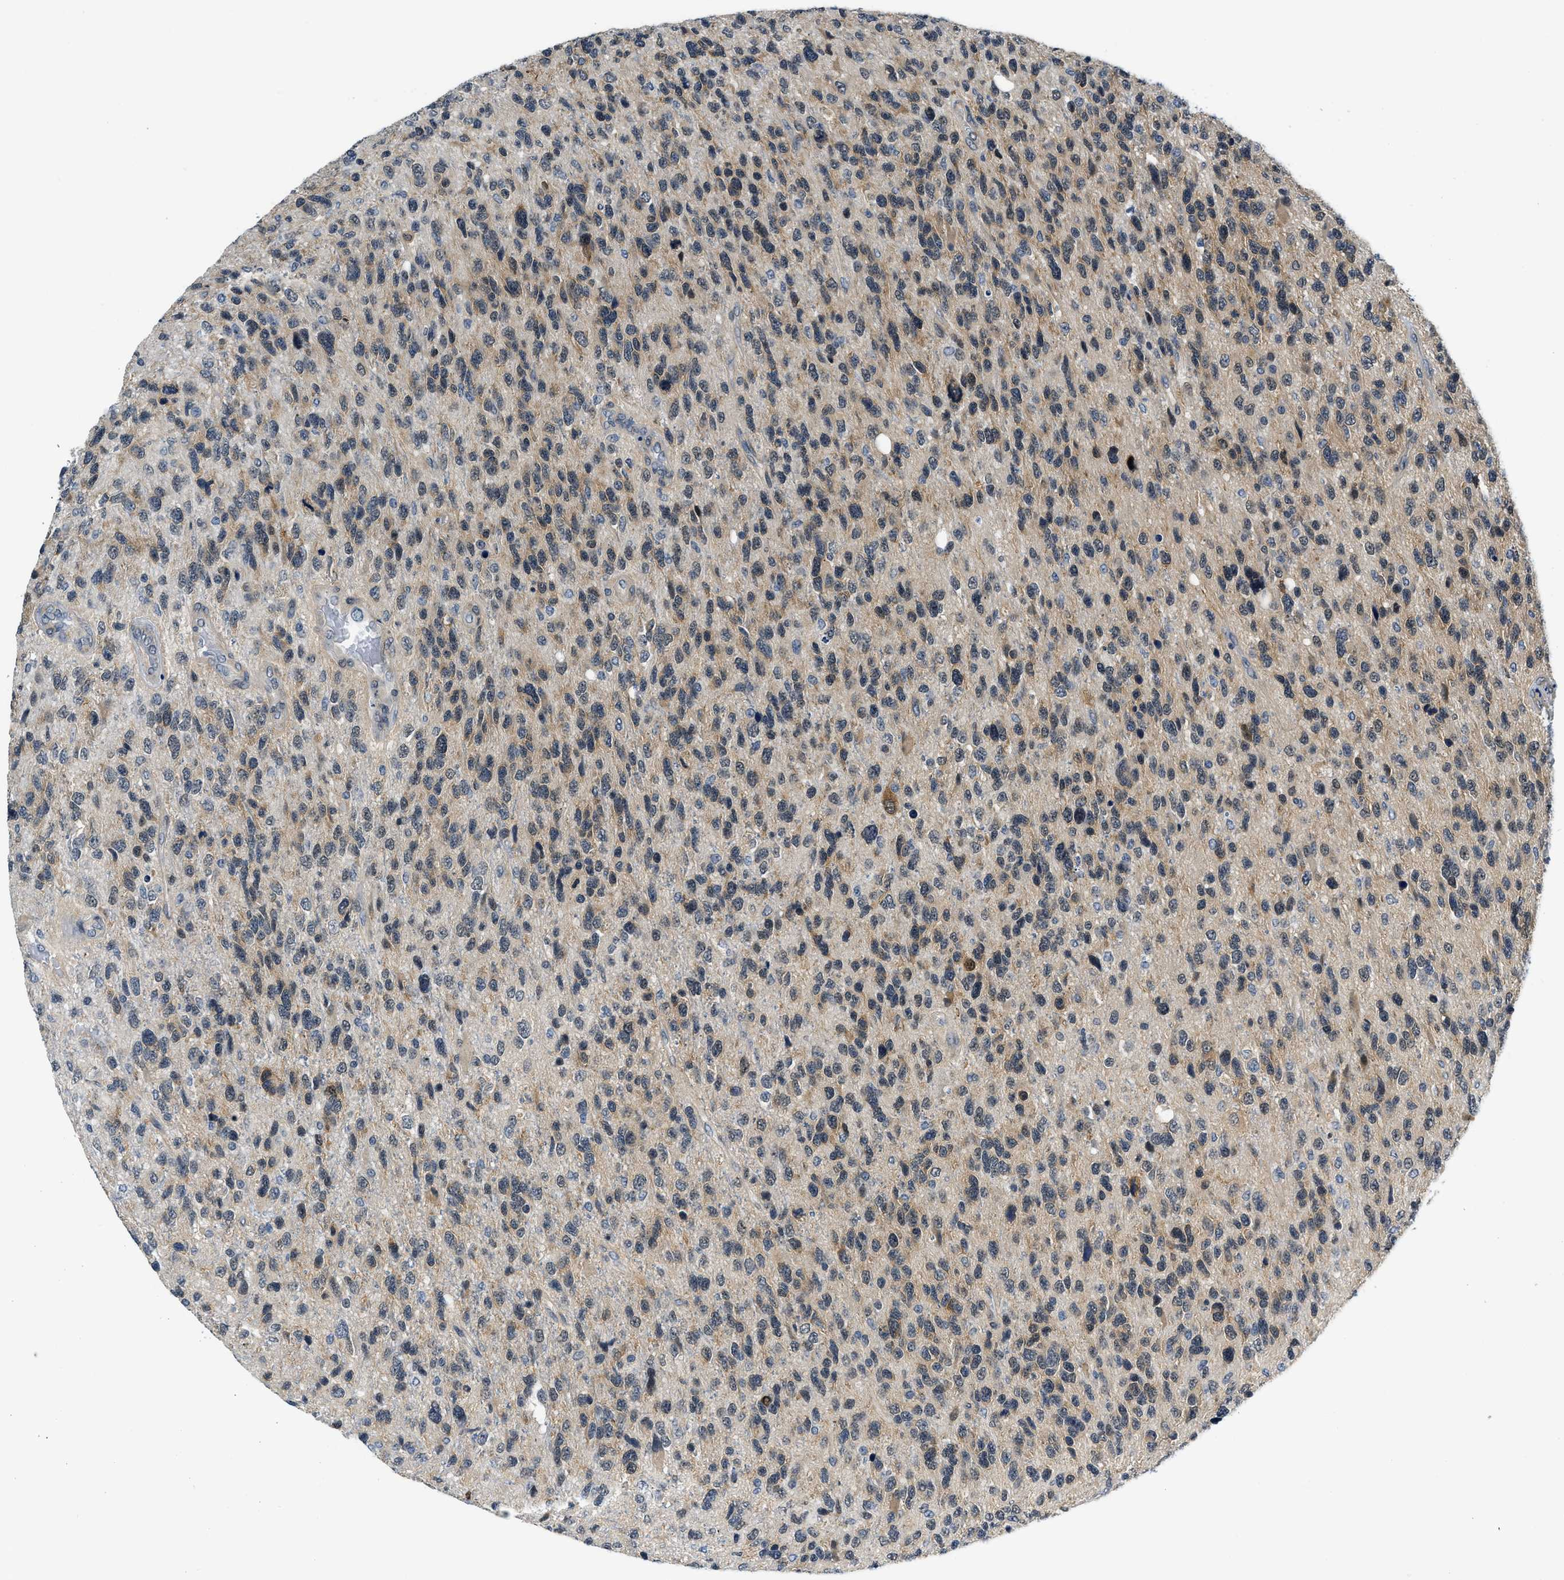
{"staining": {"intensity": "moderate", "quantity": "25%-75%", "location": "cytoplasmic/membranous"}, "tissue": "glioma", "cell_type": "Tumor cells", "image_type": "cancer", "snomed": [{"axis": "morphology", "description": "Glioma, malignant, High grade"}, {"axis": "topography", "description": "Brain"}], "caption": "Immunohistochemical staining of human high-grade glioma (malignant) demonstrates moderate cytoplasmic/membranous protein positivity in about 25%-75% of tumor cells. (Stains: DAB (3,3'-diaminobenzidine) in brown, nuclei in blue, Microscopy: brightfield microscopy at high magnification).", "gene": "SMAD4", "patient": {"sex": "female", "age": 58}}